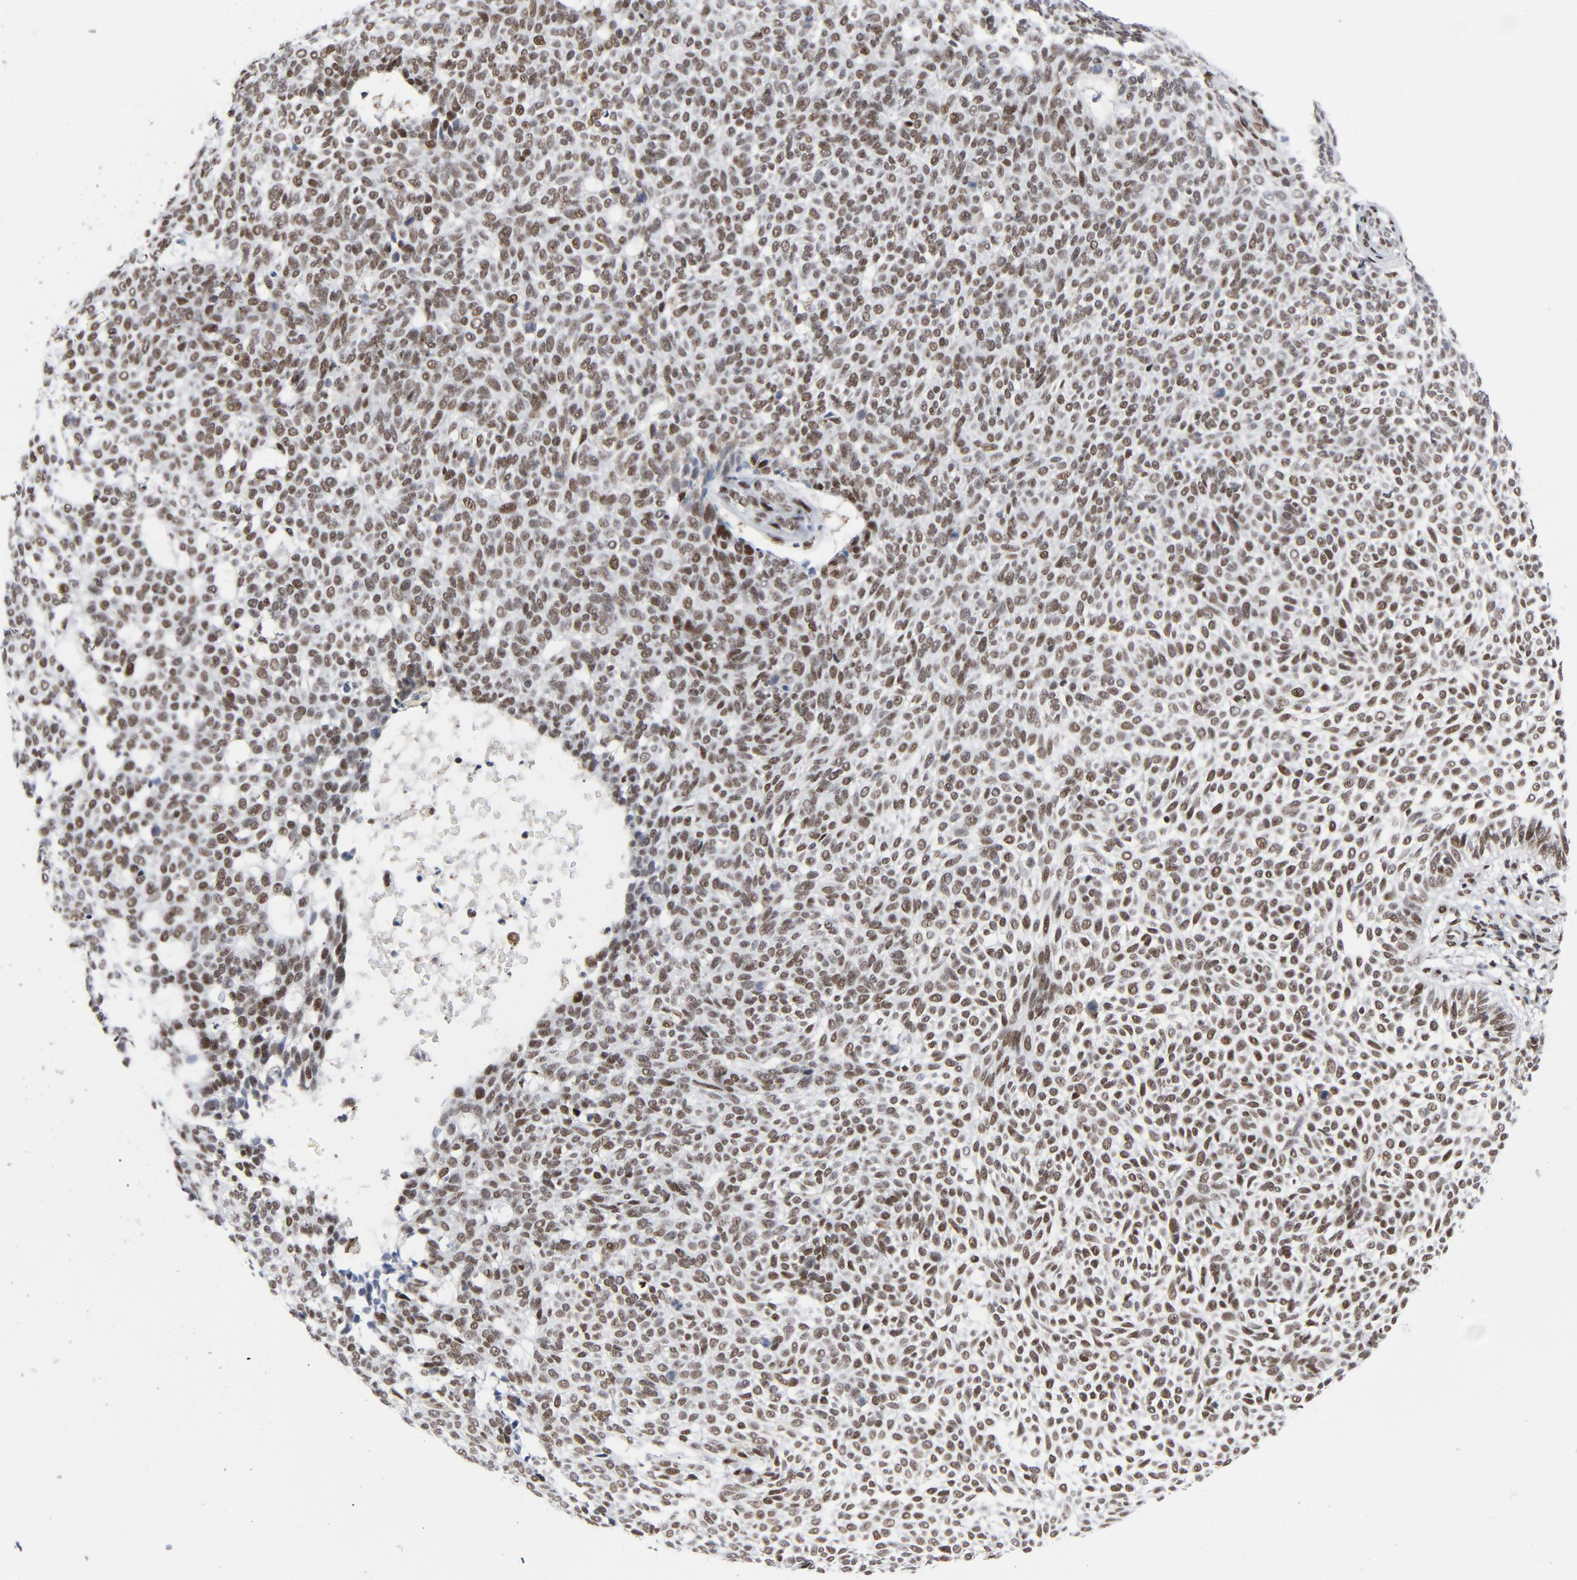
{"staining": {"intensity": "moderate", "quantity": ">75%", "location": "nuclear"}, "tissue": "skin cancer", "cell_type": "Tumor cells", "image_type": "cancer", "snomed": [{"axis": "morphology", "description": "Normal tissue, NOS"}, {"axis": "morphology", "description": "Basal cell carcinoma"}, {"axis": "topography", "description": "Skin"}], "caption": "Immunohistochemistry (IHC) histopathology image of neoplastic tissue: skin cancer stained using IHC shows medium levels of moderate protein expression localized specifically in the nuclear of tumor cells, appearing as a nuclear brown color.", "gene": "HSF1", "patient": {"sex": "male", "age": 87}}